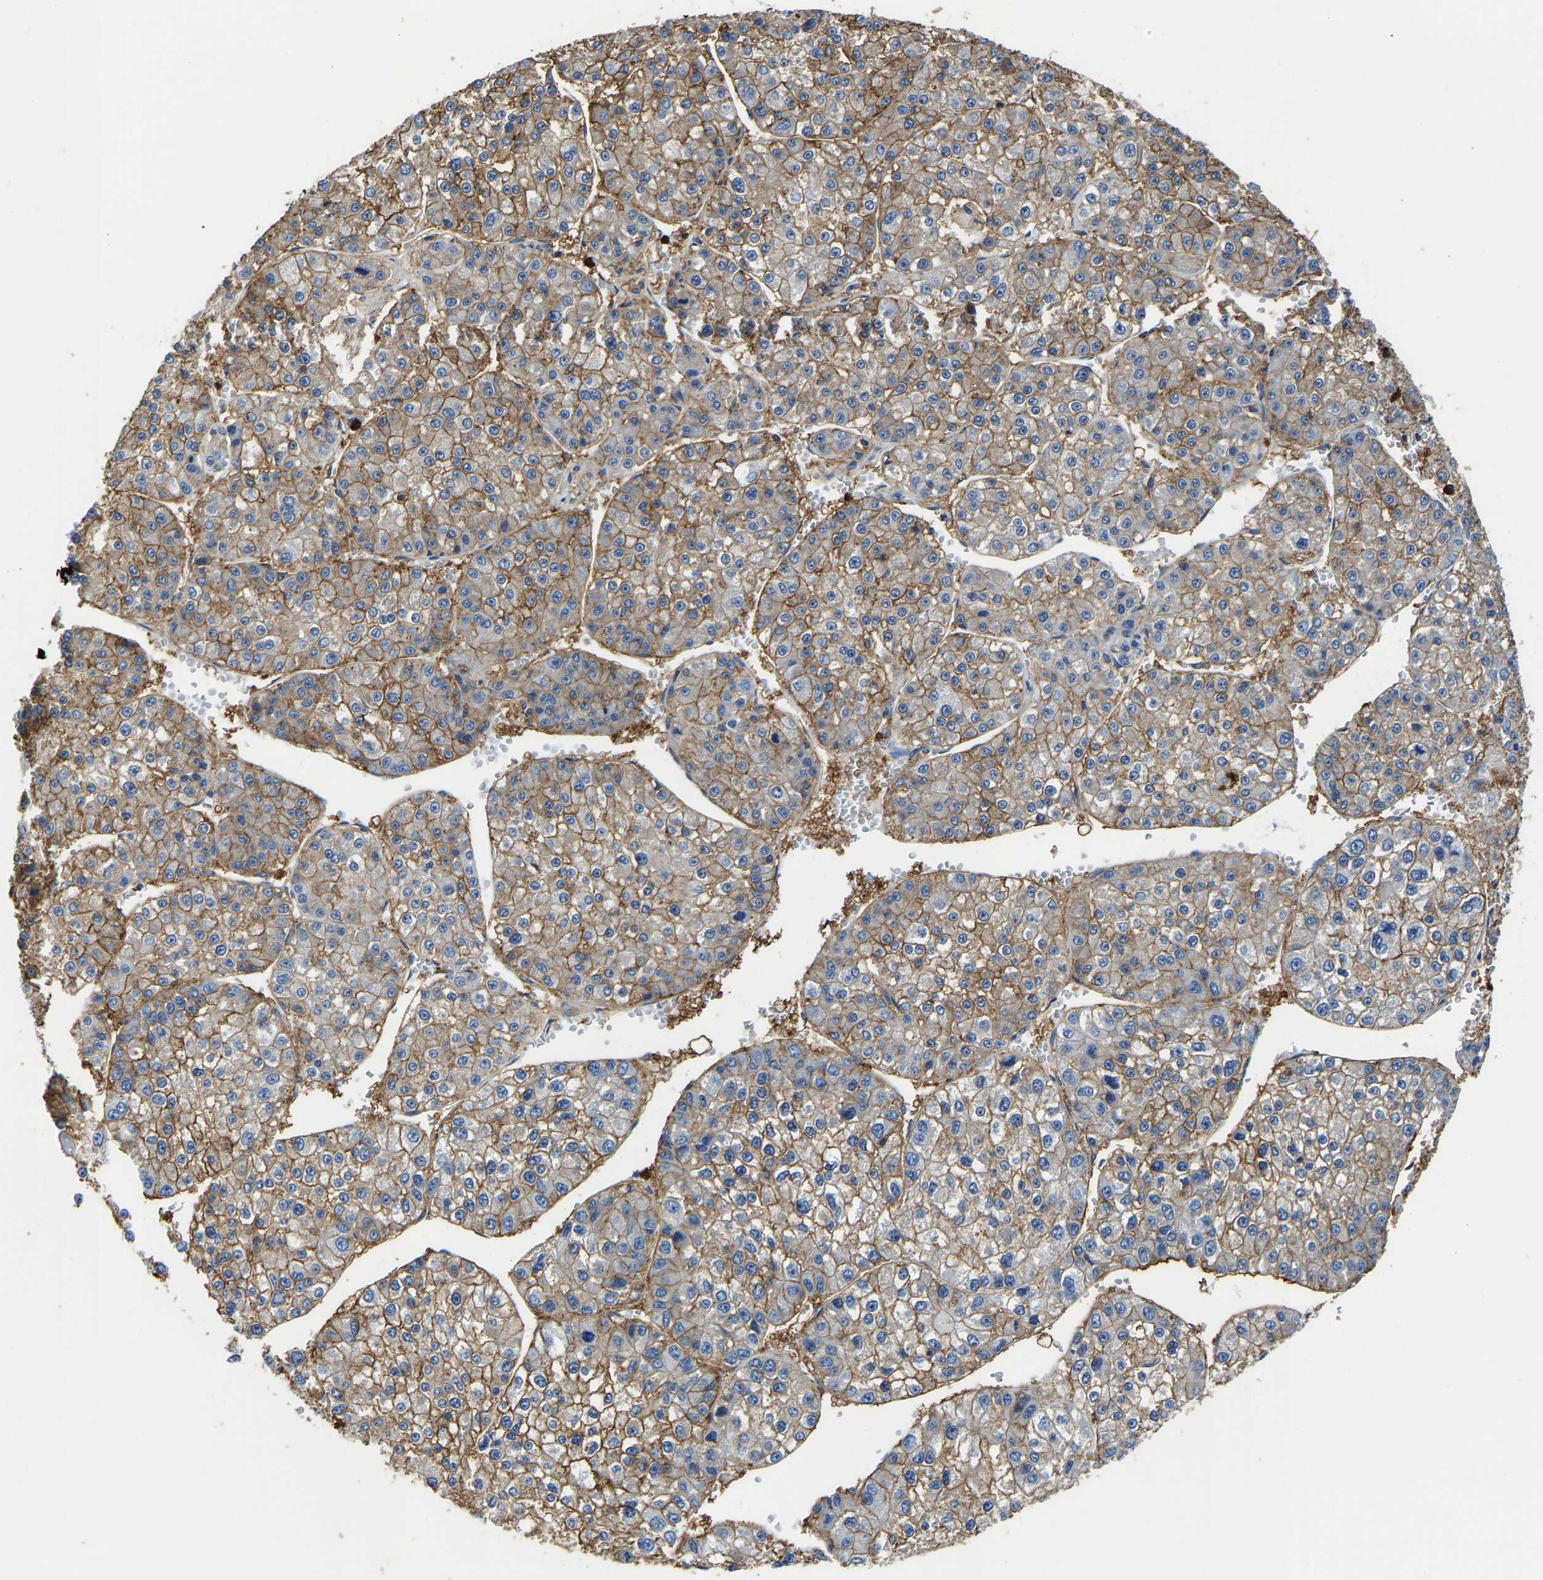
{"staining": {"intensity": "moderate", "quantity": "25%-75%", "location": "cytoplasmic/membranous"}, "tissue": "liver cancer", "cell_type": "Tumor cells", "image_type": "cancer", "snomed": [{"axis": "morphology", "description": "Carcinoma, Hepatocellular, NOS"}, {"axis": "topography", "description": "Liver"}], "caption": "A medium amount of moderate cytoplasmic/membranous positivity is identified in about 25%-75% of tumor cells in liver cancer (hepatocellular carcinoma) tissue.", "gene": "TRAF6", "patient": {"sex": "female", "age": 73}}